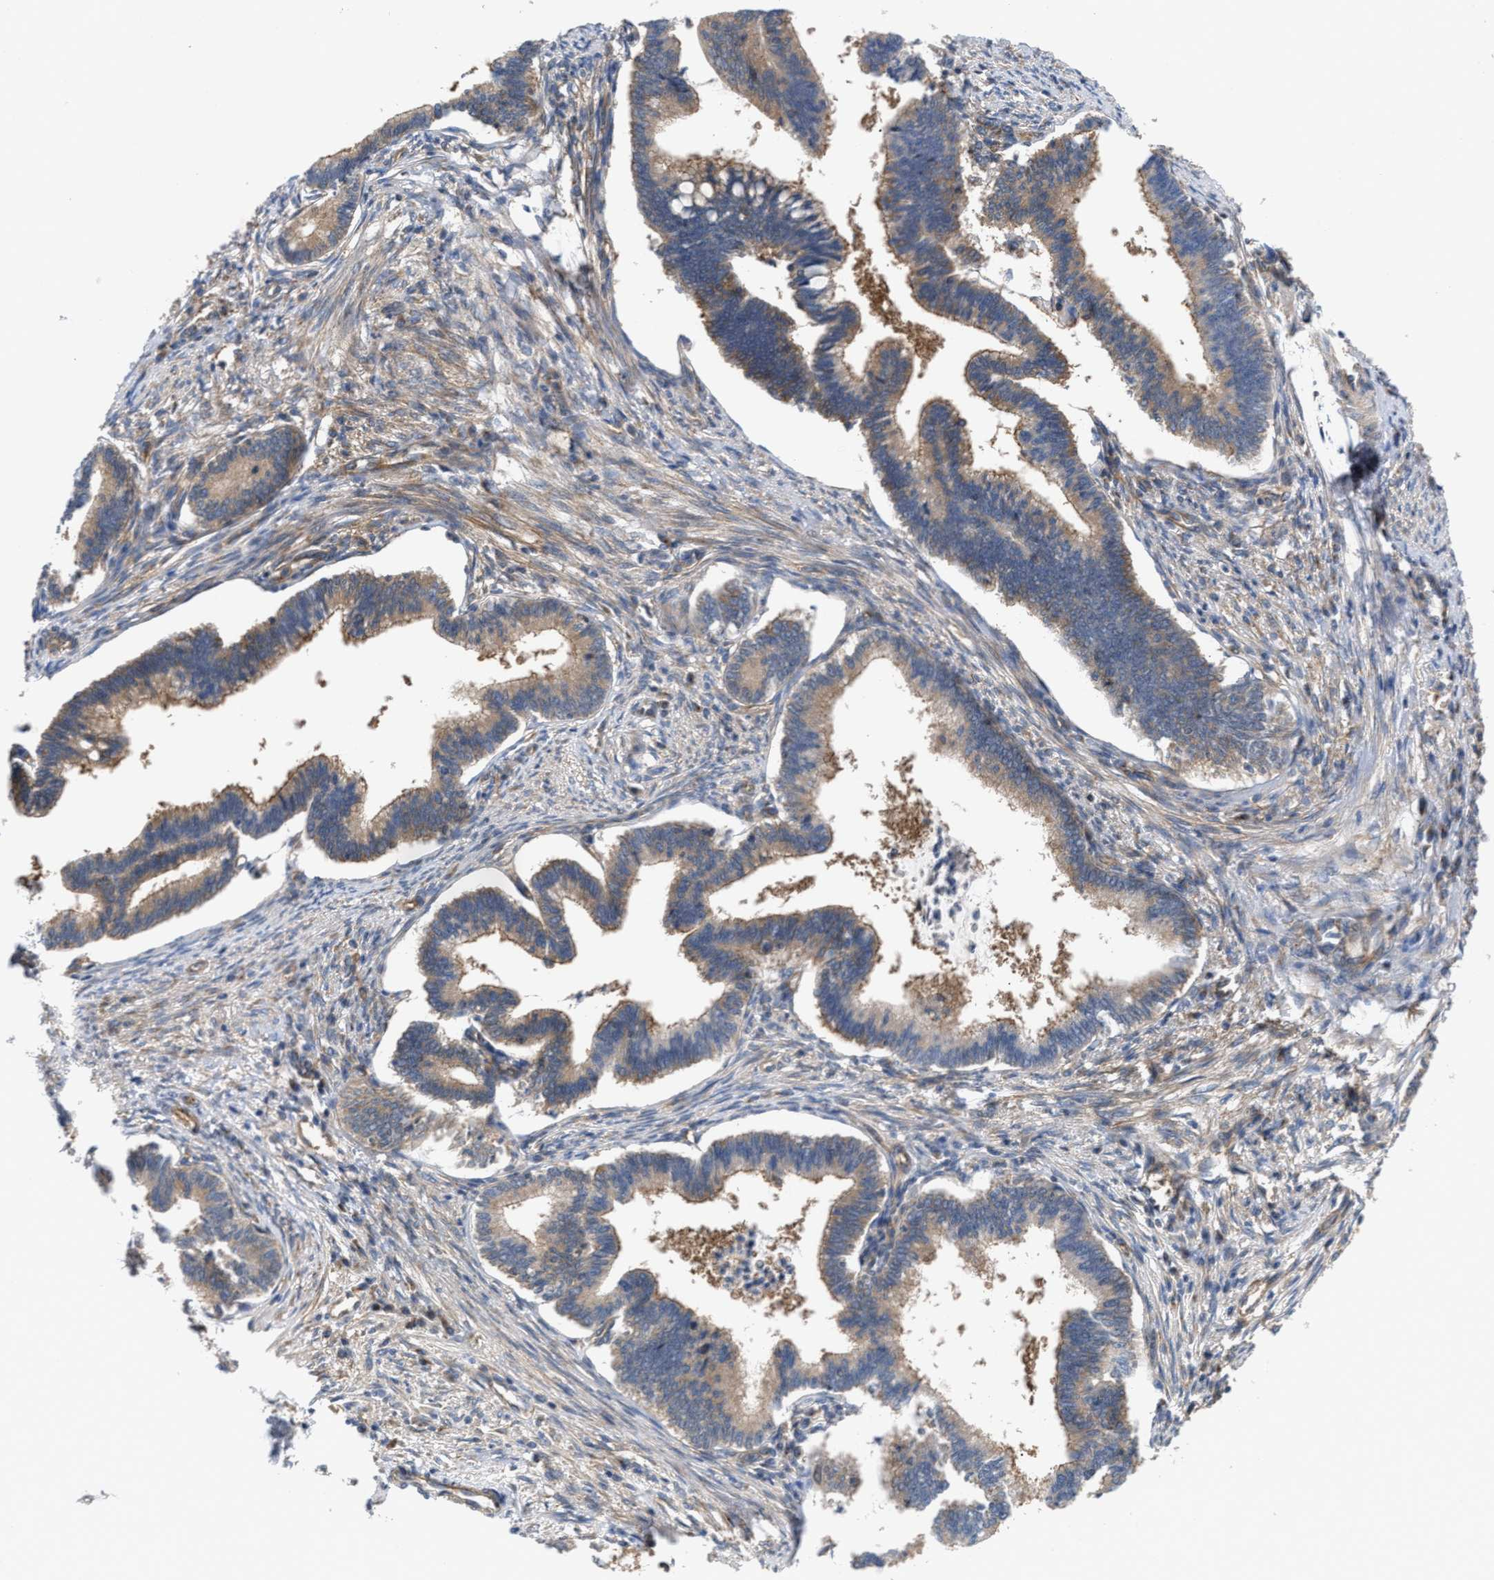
{"staining": {"intensity": "moderate", "quantity": ">75%", "location": "cytoplasmic/membranous"}, "tissue": "cervical cancer", "cell_type": "Tumor cells", "image_type": "cancer", "snomed": [{"axis": "morphology", "description": "Adenocarcinoma, NOS"}, {"axis": "topography", "description": "Cervix"}], "caption": "Immunohistochemical staining of adenocarcinoma (cervical) exhibits moderate cytoplasmic/membranous protein staining in about >75% of tumor cells.", "gene": "LAPTM4B", "patient": {"sex": "female", "age": 36}}